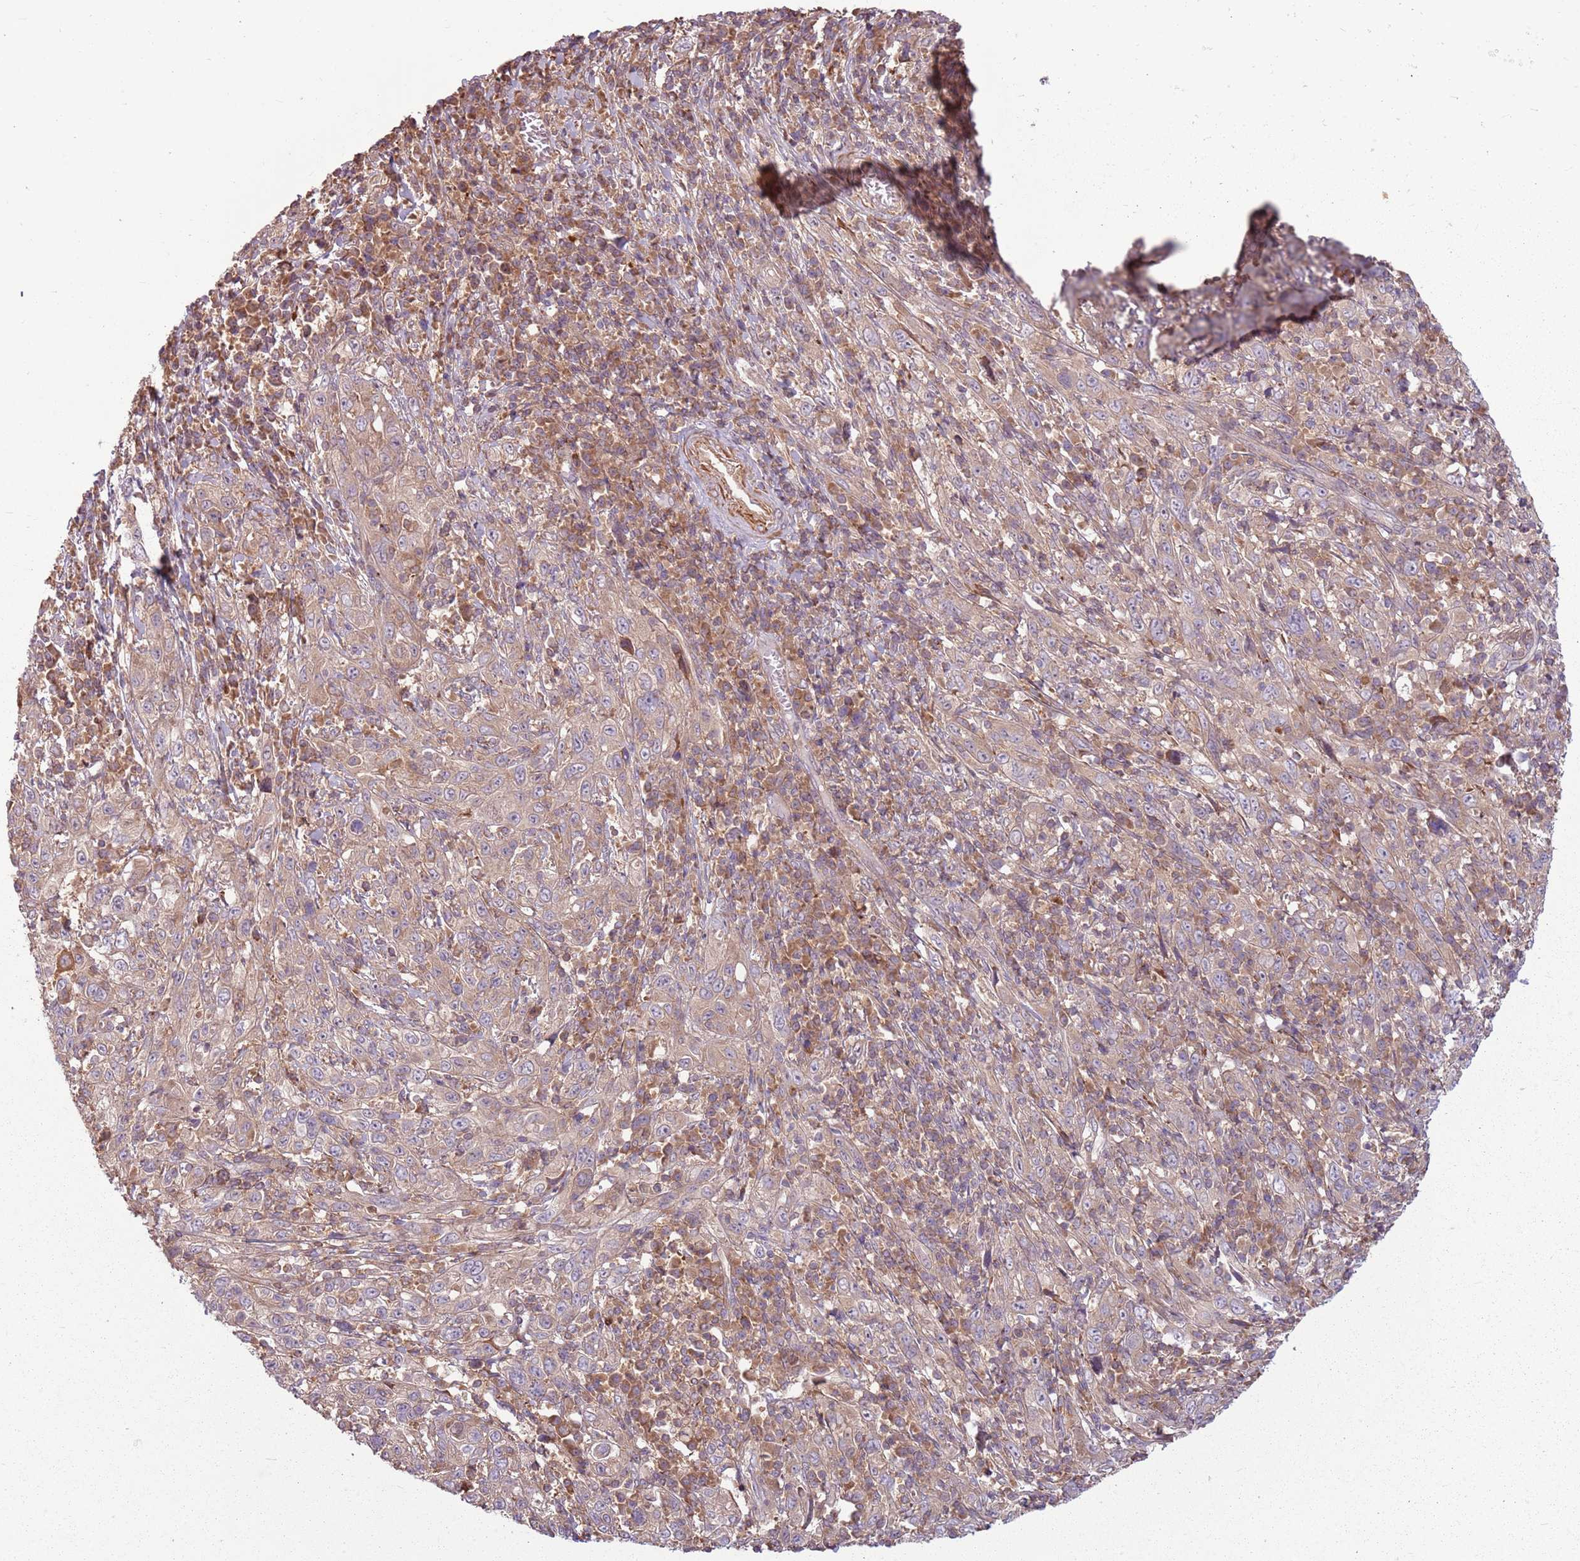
{"staining": {"intensity": "weak", "quantity": "25%-75%", "location": "cytoplasmic/membranous"}, "tissue": "cervical cancer", "cell_type": "Tumor cells", "image_type": "cancer", "snomed": [{"axis": "morphology", "description": "Squamous cell carcinoma, NOS"}, {"axis": "topography", "description": "Cervix"}], "caption": "Immunohistochemistry (IHC) (DAB) staining of human cervical squamous cell carcinoma reveals weak cytoplasmic/membranous protein expression in approximately 25%-75% of tumor cells. The protein is stained brown, and the nuclei are stained in blue (DAB (3,3'-diaminobenzidine) IHC with brightfield microscopy, high magnification).", "gene": "RPL21", "patient": {"sex": "female", "age": 46}}